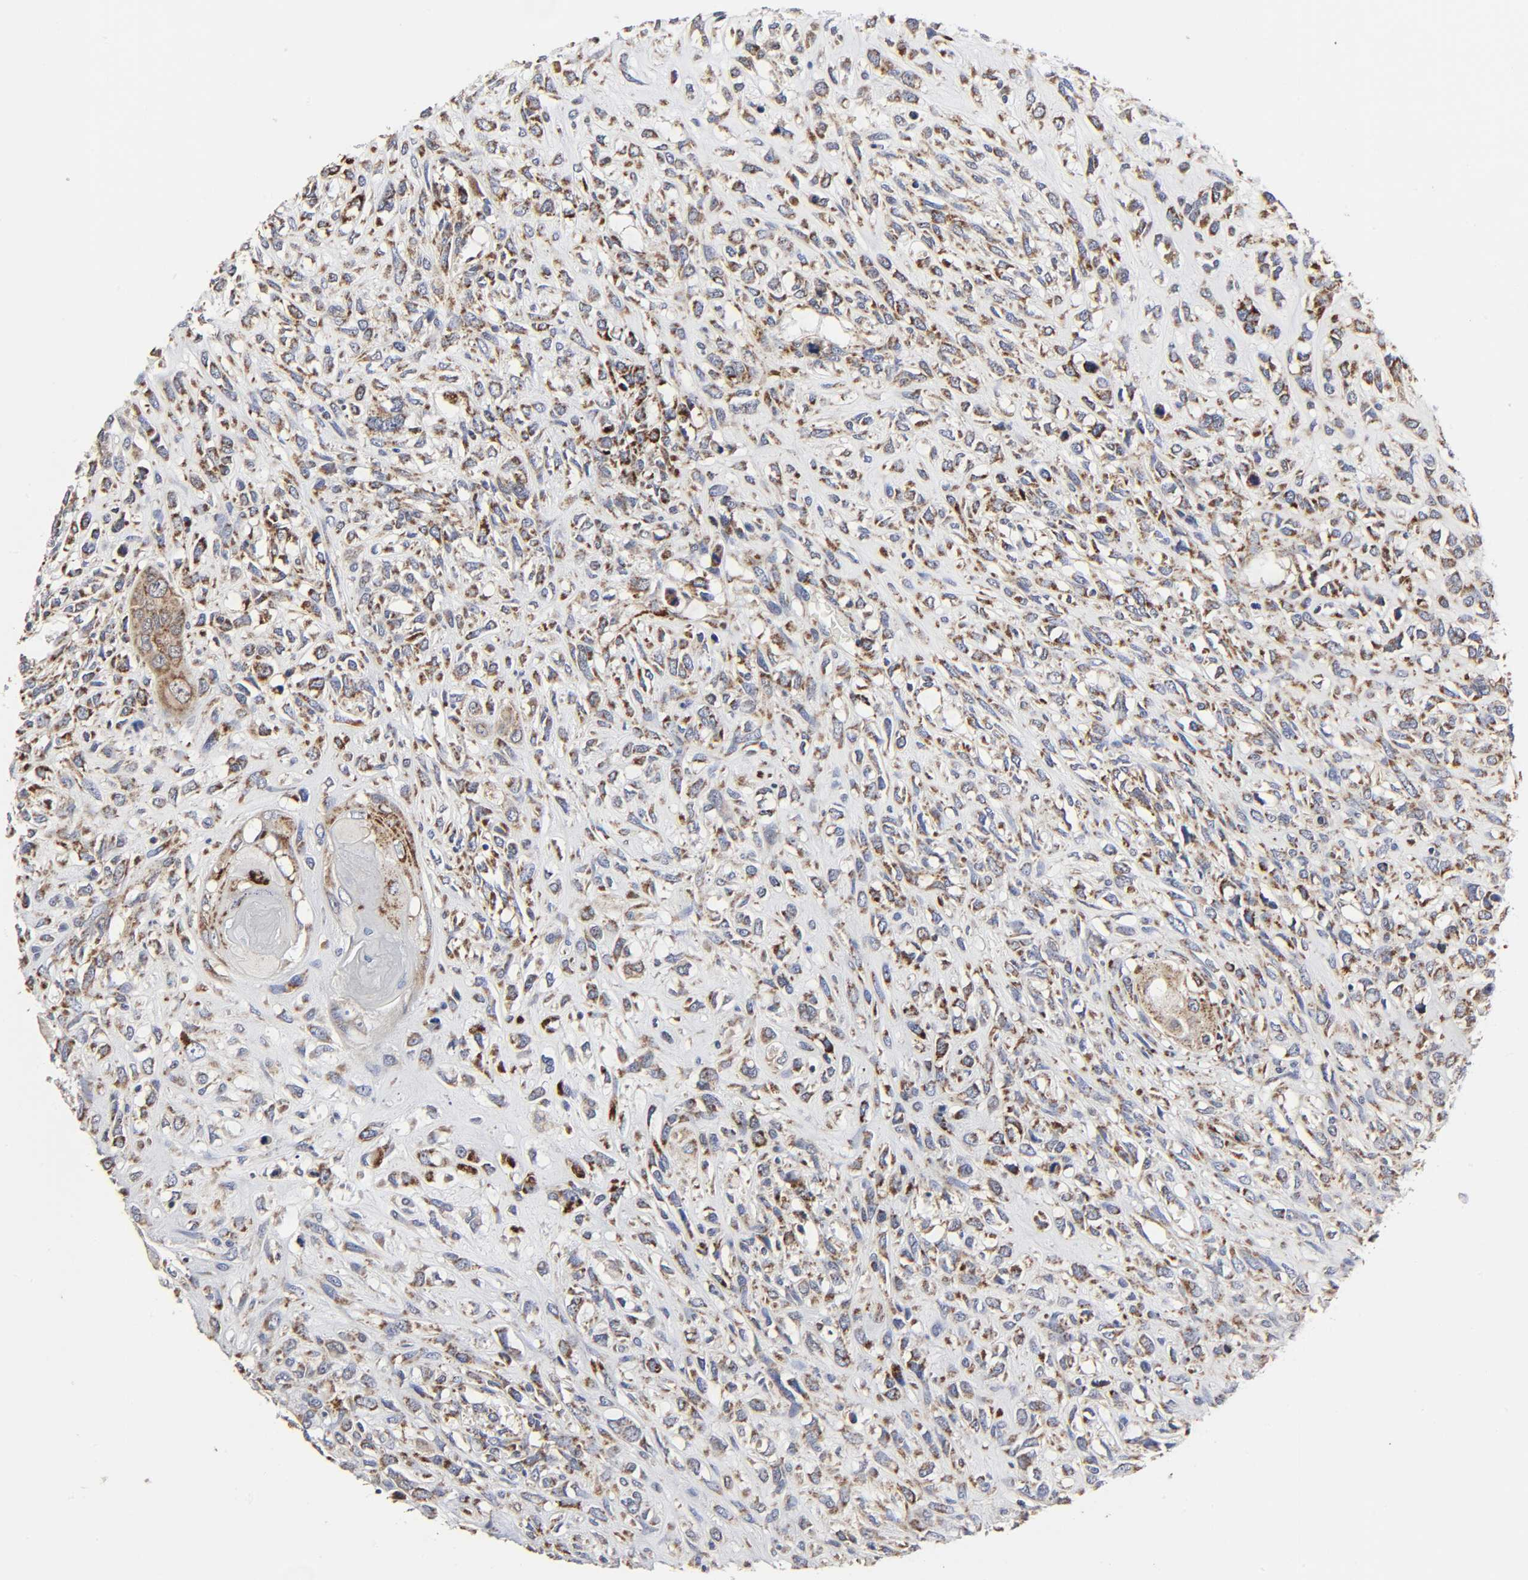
{"staining": {"intensity": "moderate", "quantity": ">75%", "location": "cytoplasmic/membranous"}, "tissue": "head and neck cancer", "cell_type": "Tumor cells", "image_type": "cancer", "snomed": [{"axis": "morphology", "description": "Necrosis, NOS"}, {"axis": "morphology", "description": "Neoplasm, malignant, NOS"}, {"axis": "topography", "description": "Salivary gland"}, {"axis": "topography", "description": "Head-Neck"}], "caption": "Human head and neck cancer (malignant neoplasm) stained with a brown dye displays moderate cytoplasmic/membranous positive expression in about >75% of tumor cells.", "gene": "COX6B1", "patient": {"sex": "male", "age": 43}}